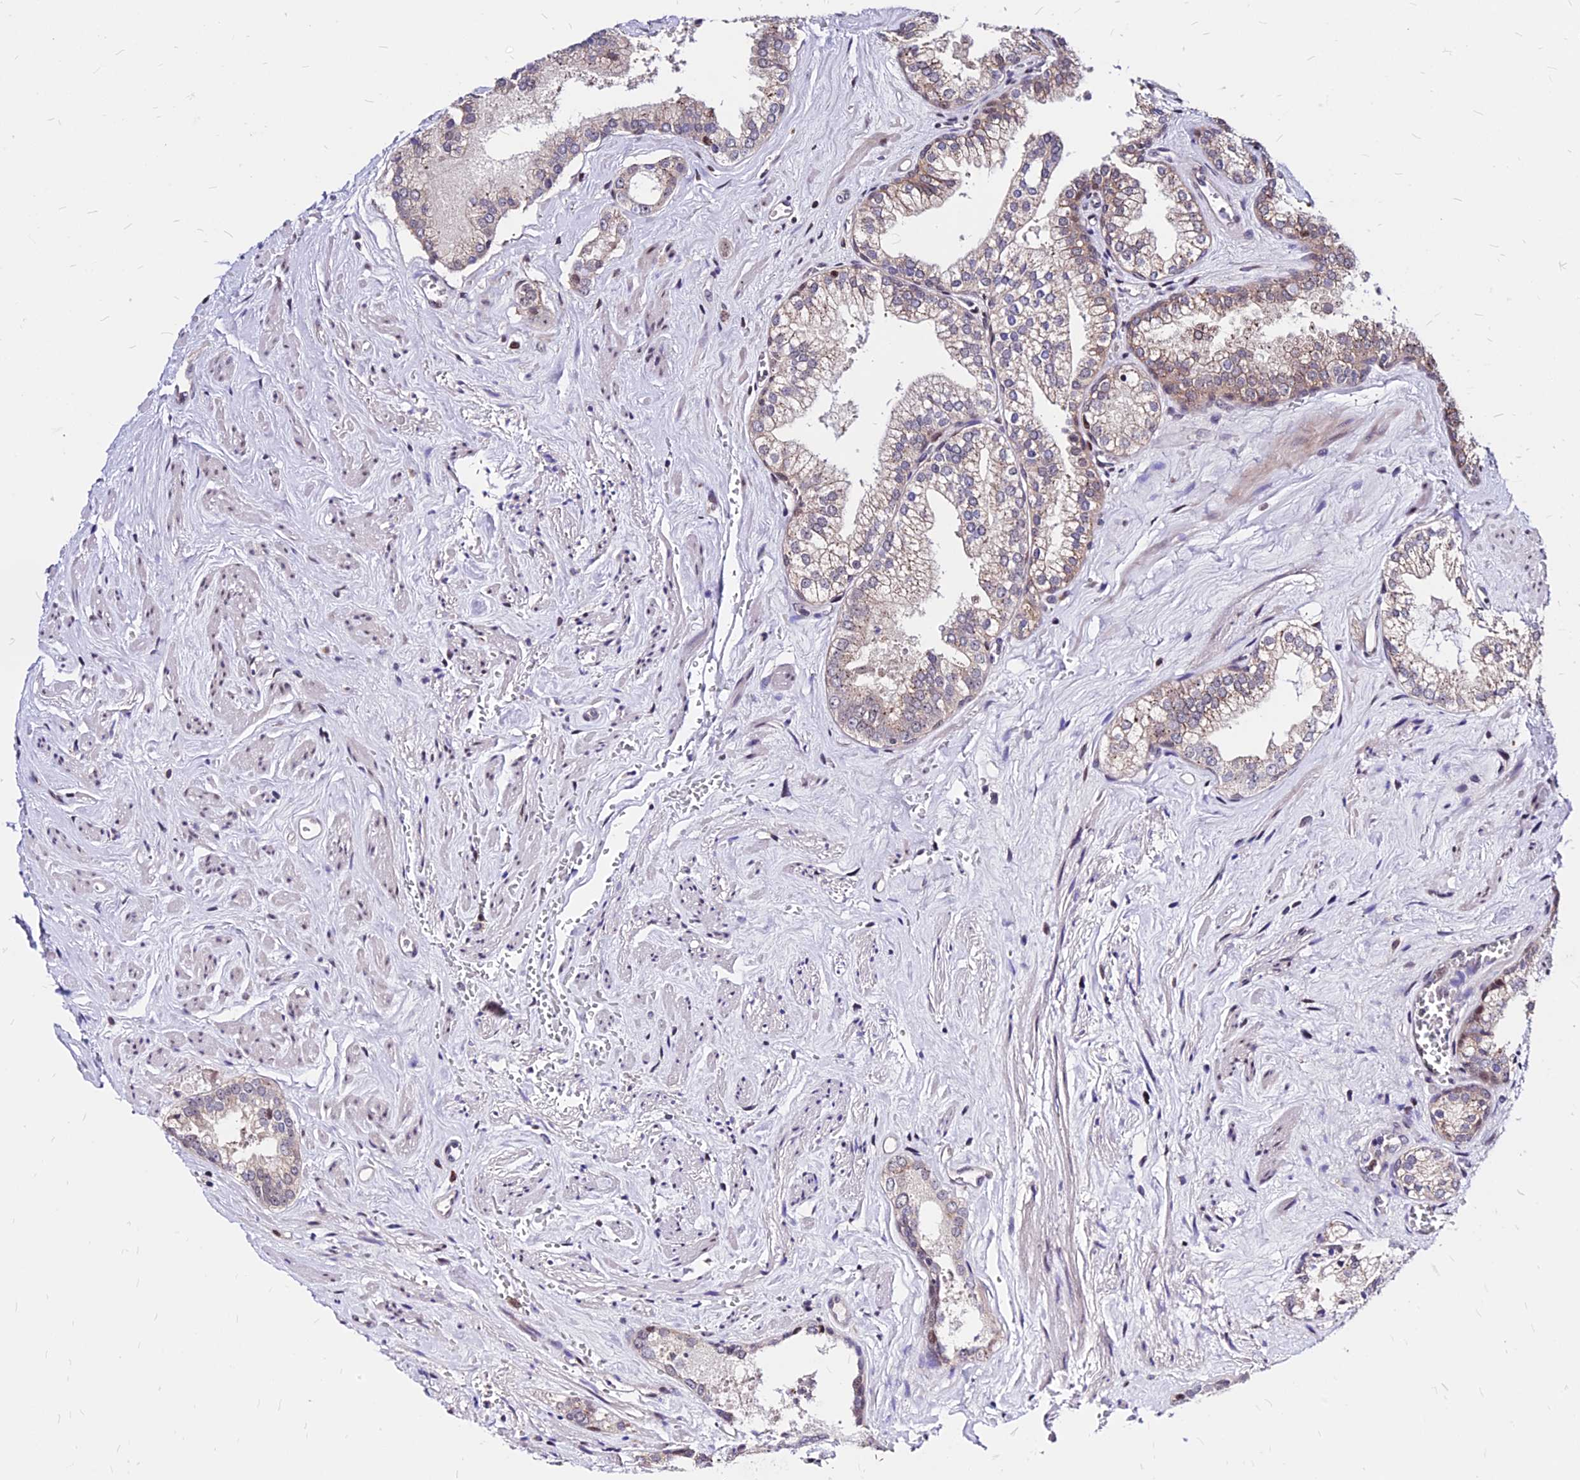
{"staining": {"intensity": "weak", "quantity": "<25%", "location": "cytoplasmic/membranous"}, "tissue": "prostate cancer", "cell_type": "Tumor cells", "image_type": "cancer", "snomed": [{"axis": "morphology", "description": "Adenocarcinoma, Low grade"}, {"axis": "topography", "description": "Prostate"}], "caption": "This micrograph is of prostate cancer (low-grade adenocarcinoma) stained with immunohistochemistry to label a protein in brown with the nuclei are counter-stained blue. There is no expression in tumor cells.", "gene": "DDX55", "patient": {"sex": "male", "age": 68}}